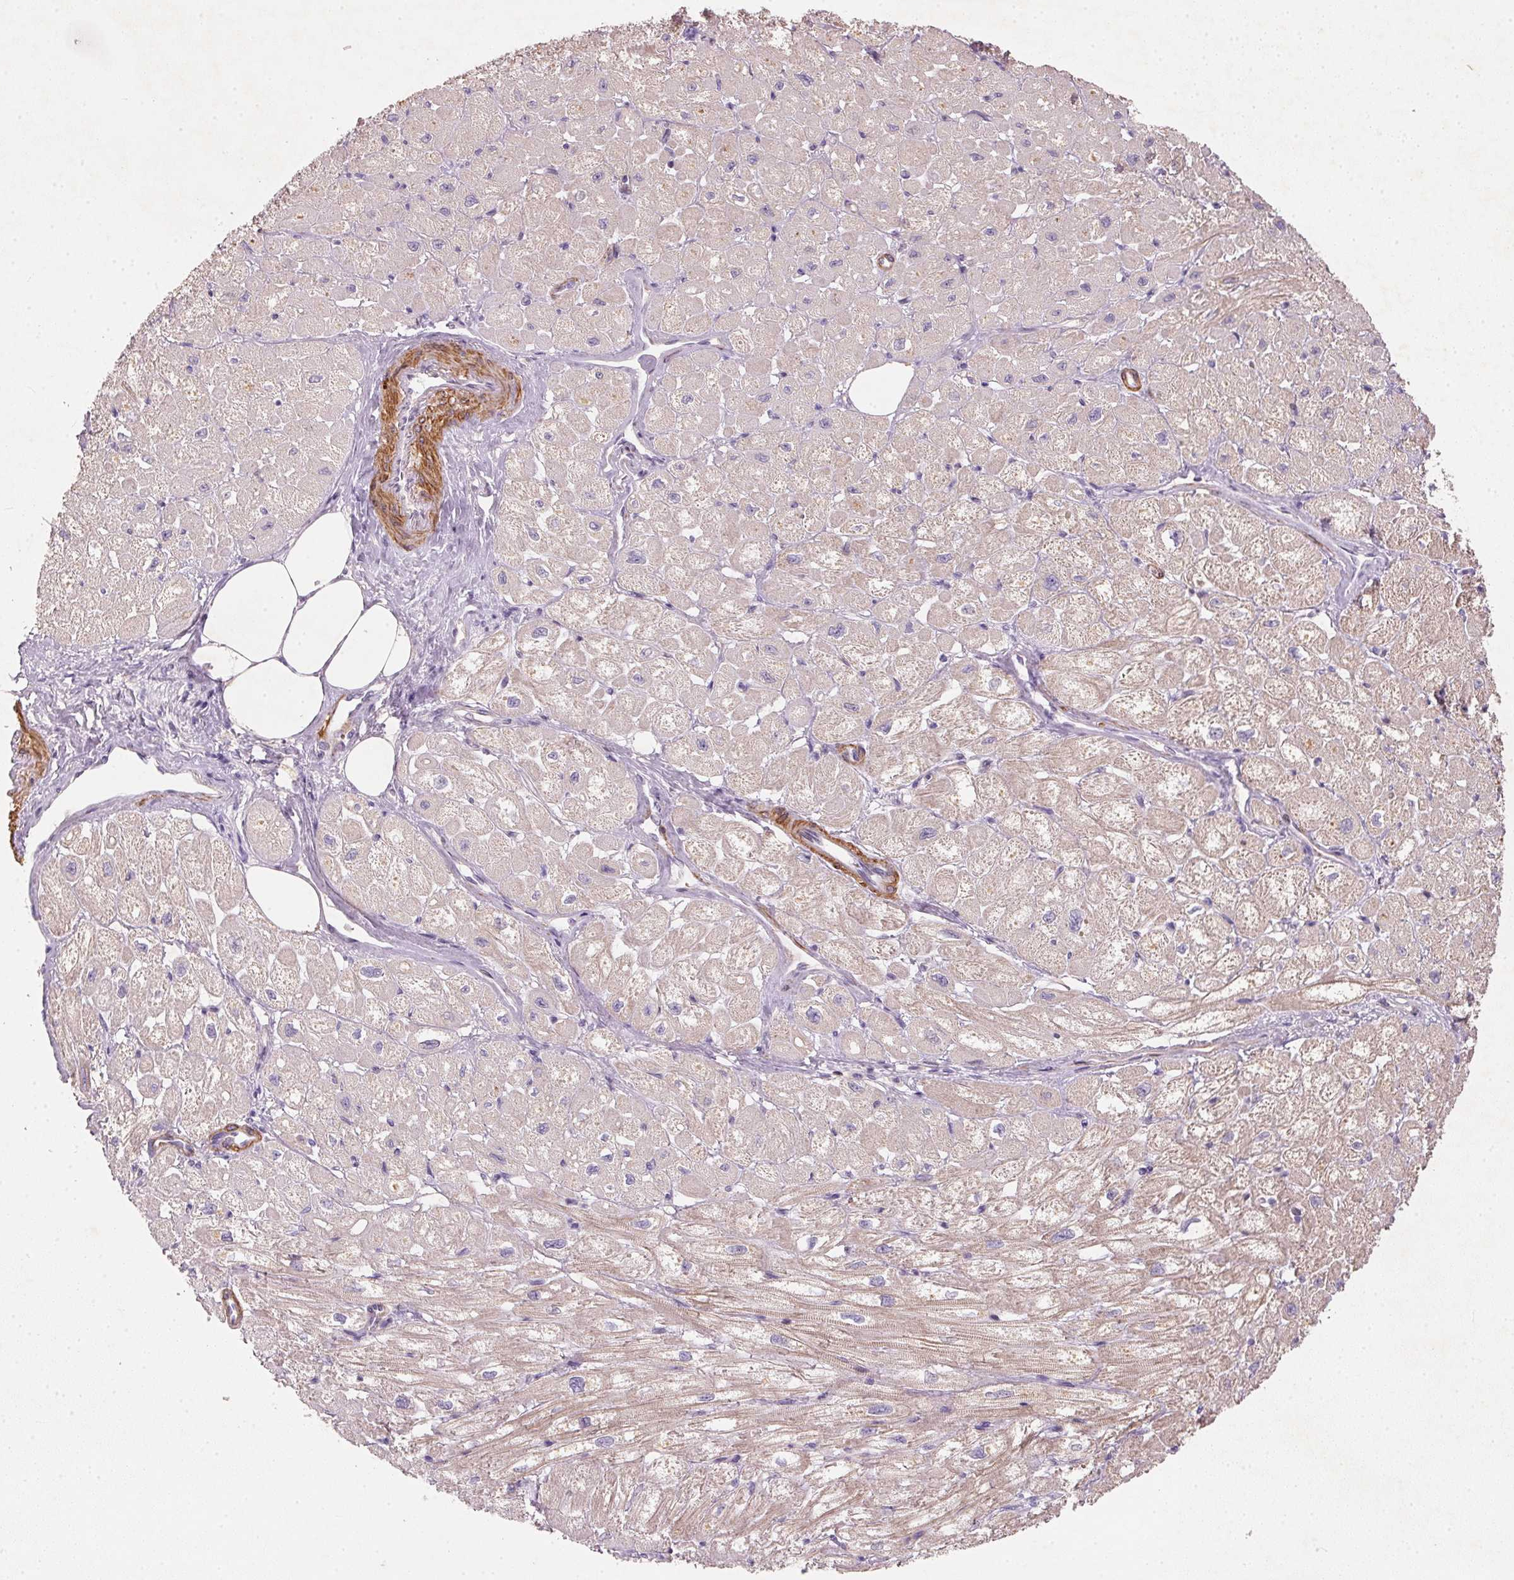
{"staining": {"intensity": "moderate", "quantity": "25%-75%", "location": "cytoplasmic/membranous"}, "tissue": "heart muscle", "cell_type": "Cardiomyocytes", "image_type": "normal", "snomed": [{"axis": "morphology", "description": "Normal tissue, NOS"}, {"axis": "topography", "description": "Heart"}], "caption": "Protein expression analysis of benign heart muscle displays moderate cytoplasmic/membranous staining in about 25%-75% of cardiomyocytes.", "gene": "KCNK15", "patient": {"sex": "female", "age": 62}}